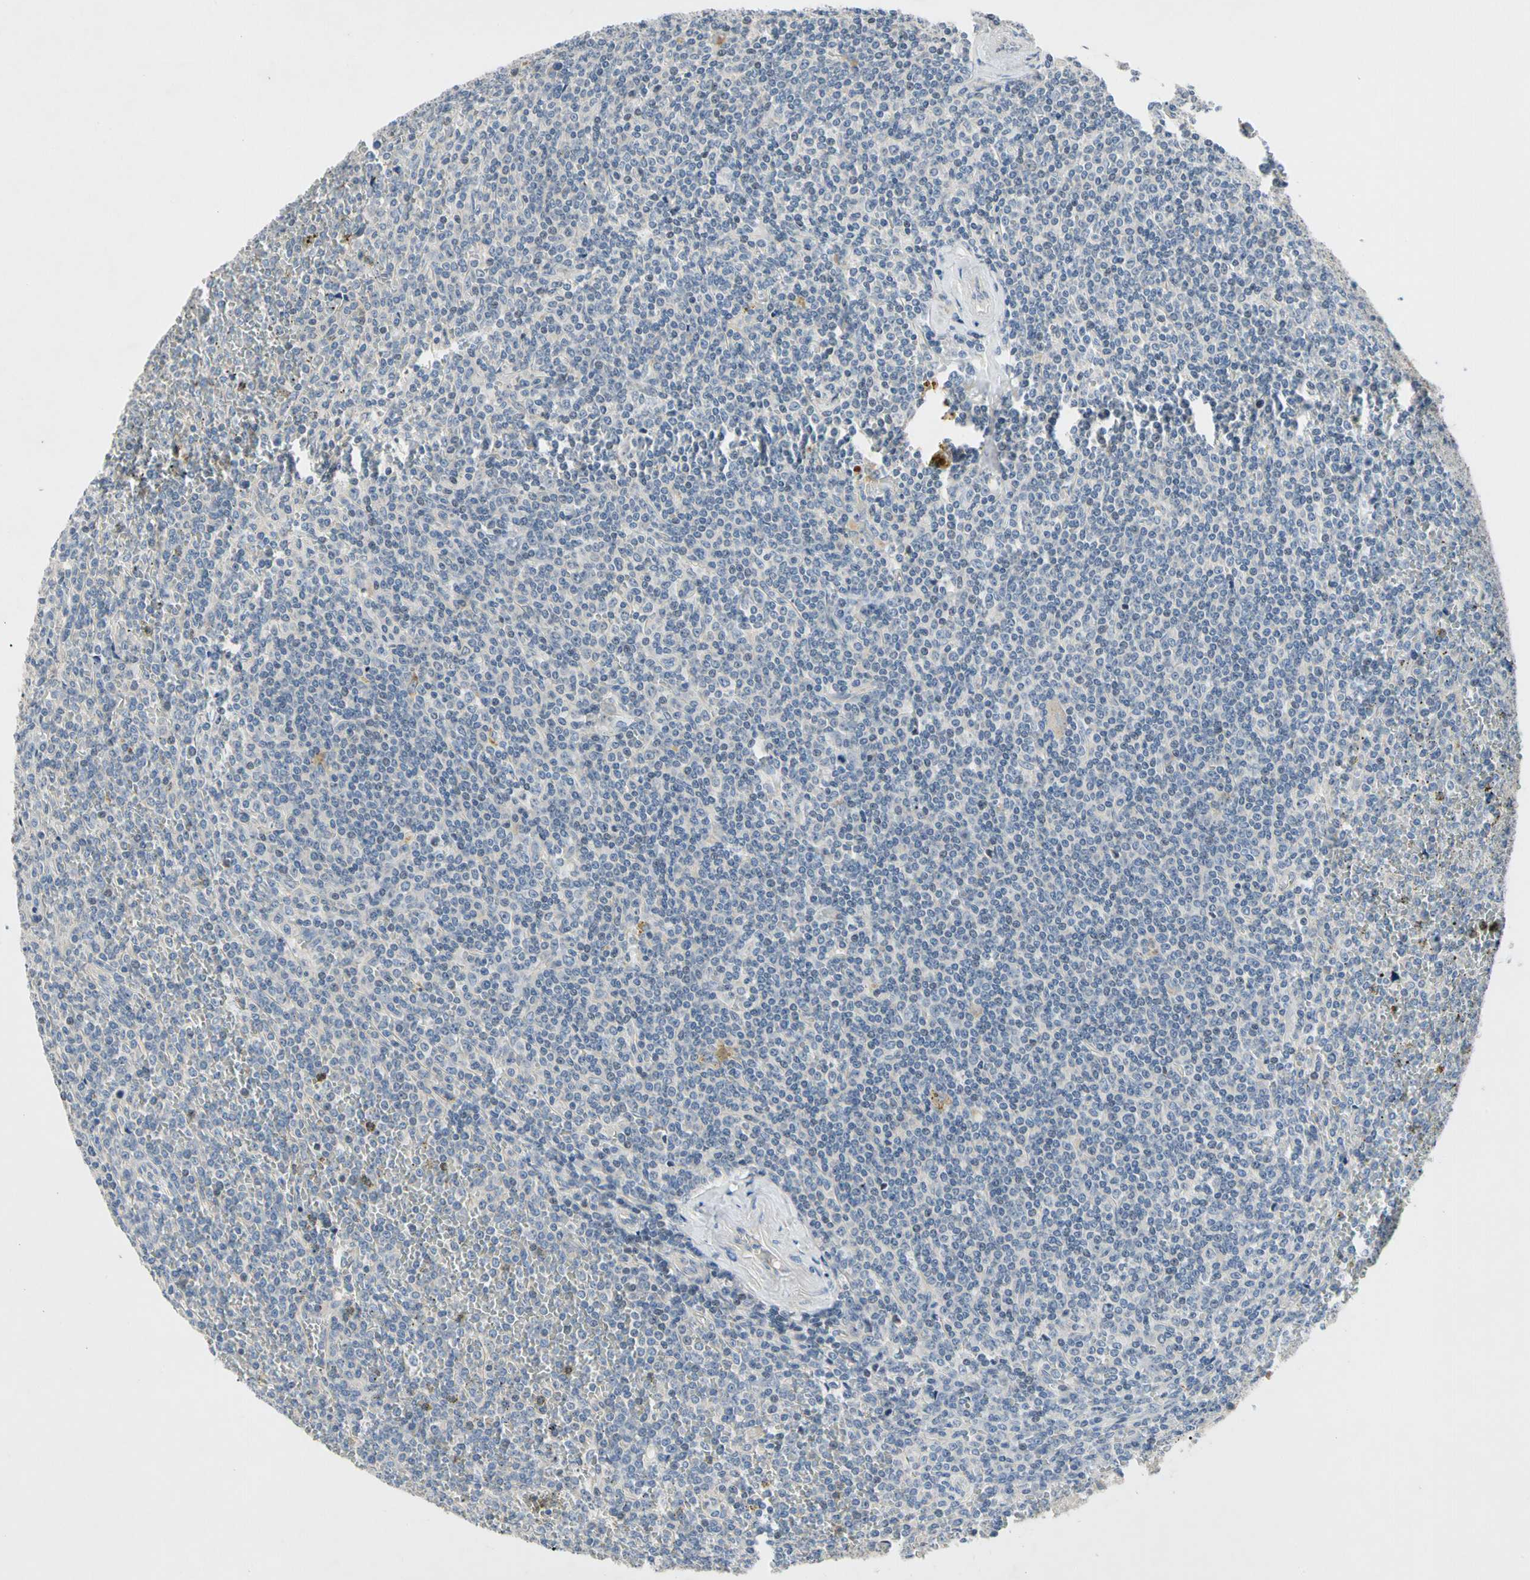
{"staining": {"intensity": "negative", "quantity": "none", "location": "none"}, "tissue": "lymphoma", "cell_type": "Tumor cells", "image_type": "cancer", "snomed": [{"axis": "morphology", "description": "Malignant lymphoma, non-Hodgkin's type, Low grade"}, {"axis": "topography", "description": "Spleen"}], "caption": "A high-resolution histopathology image shows immunohistochemistry staining of low-grade malignant lymphoma, non-Hodgkin's type, which reveals no significant positivity in tumor cells. The staining was performed using DAB to visualize the protein expression in brown, while the nuclei were stained in blue with hematoxylin (Magnification: 20x).", "gene": "GAS6", "patient": {"sex": "female", "age": 19}}